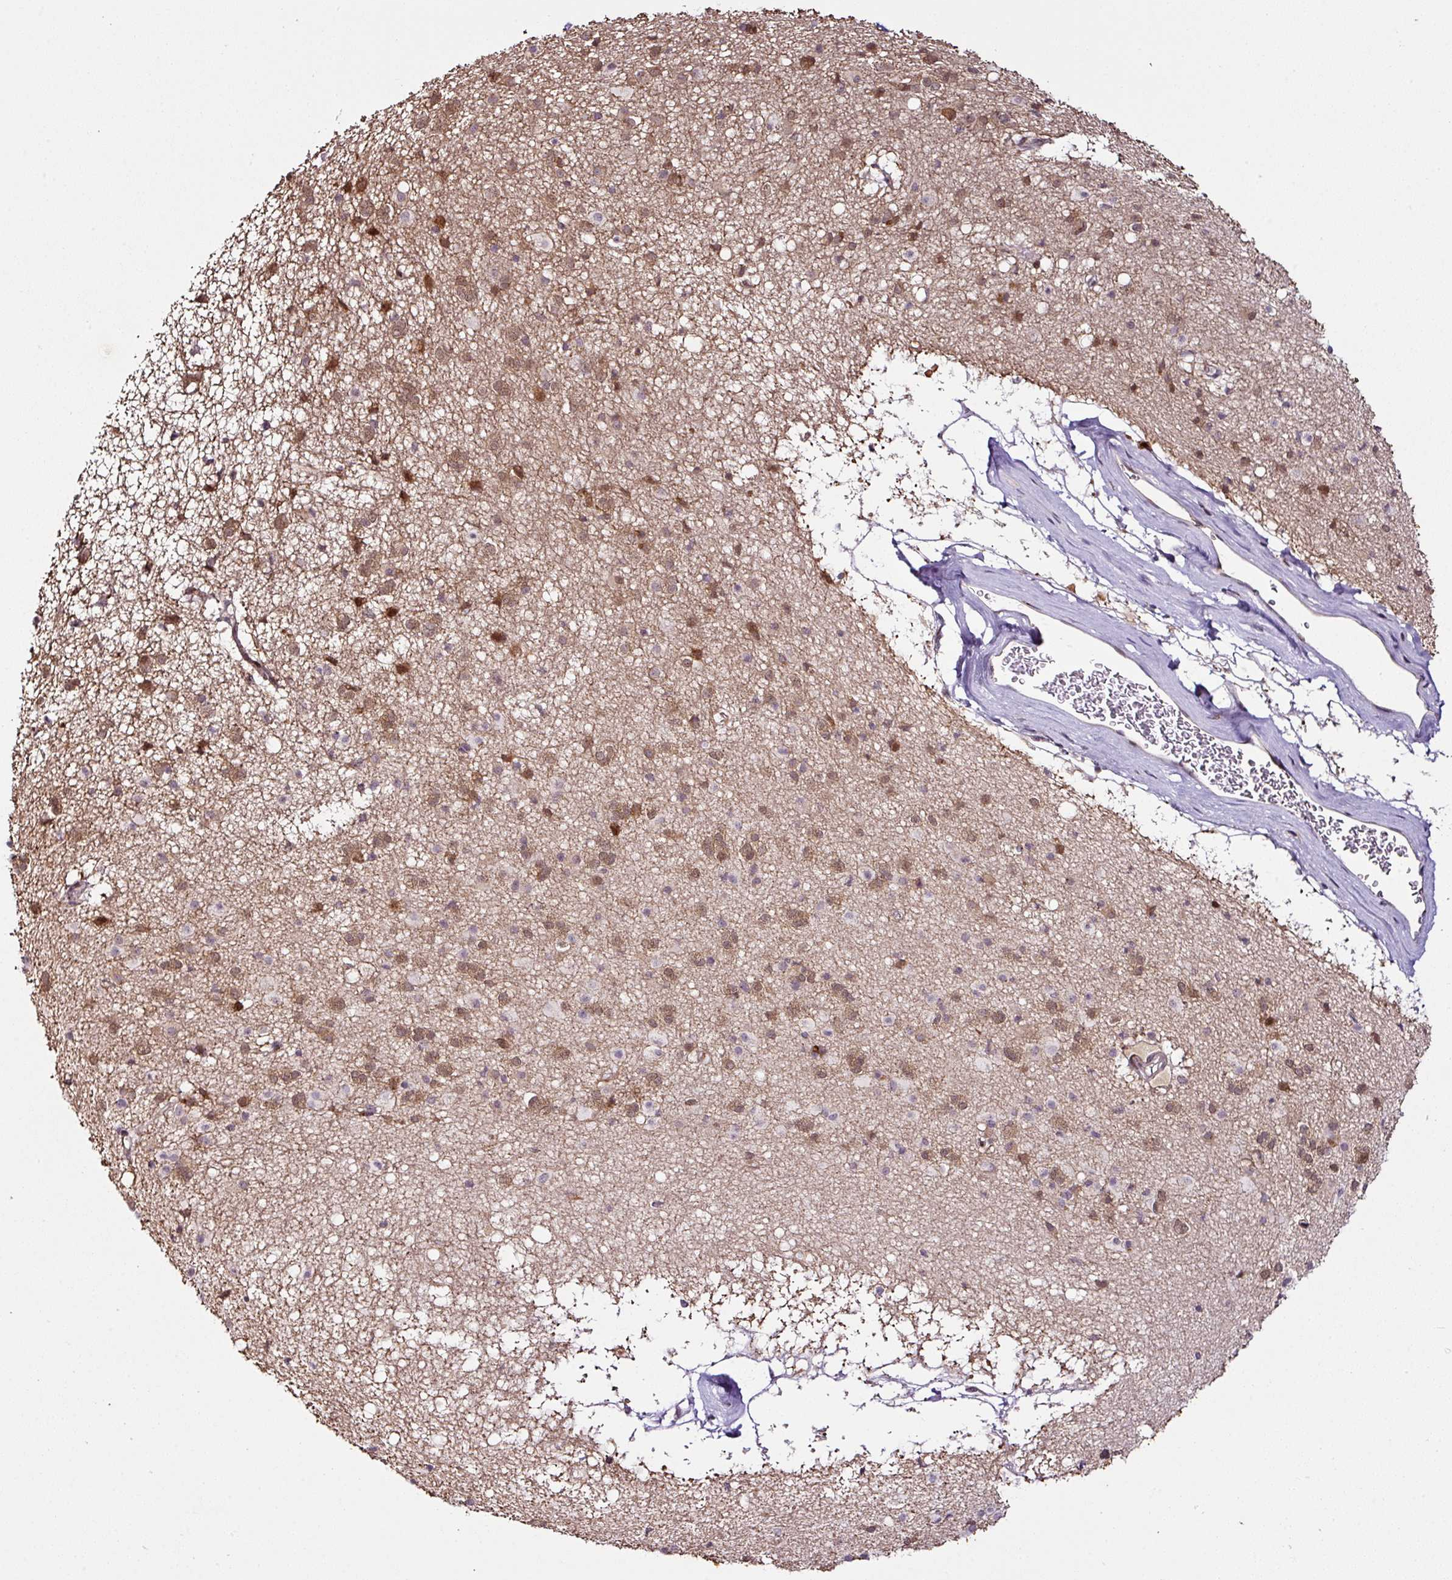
{"staining": {"intensity": "weak", "quantity": "25%-75%", "location": "cytoplasmic/membranous,nuclear"}, "tissue": "caudate", "cell_type": "Glial cells", "image_type": "normal", "snomed": [{"axis": "morphology", "description": "Normal tissue, NOS"}, {"axis": "topography", "description": "Lateral ventricle wall"}], "caption": "Benign caudate displays weak cytoplasmic/membranous,nuclear staining in approximately 25%-75% of glial cells (DAB (3,3'-diaminobenzidine) IHC with brightfield microscopy, high magnification)..", "gene": "COPRS", "patient": {"sex": "male", "age": 58}}